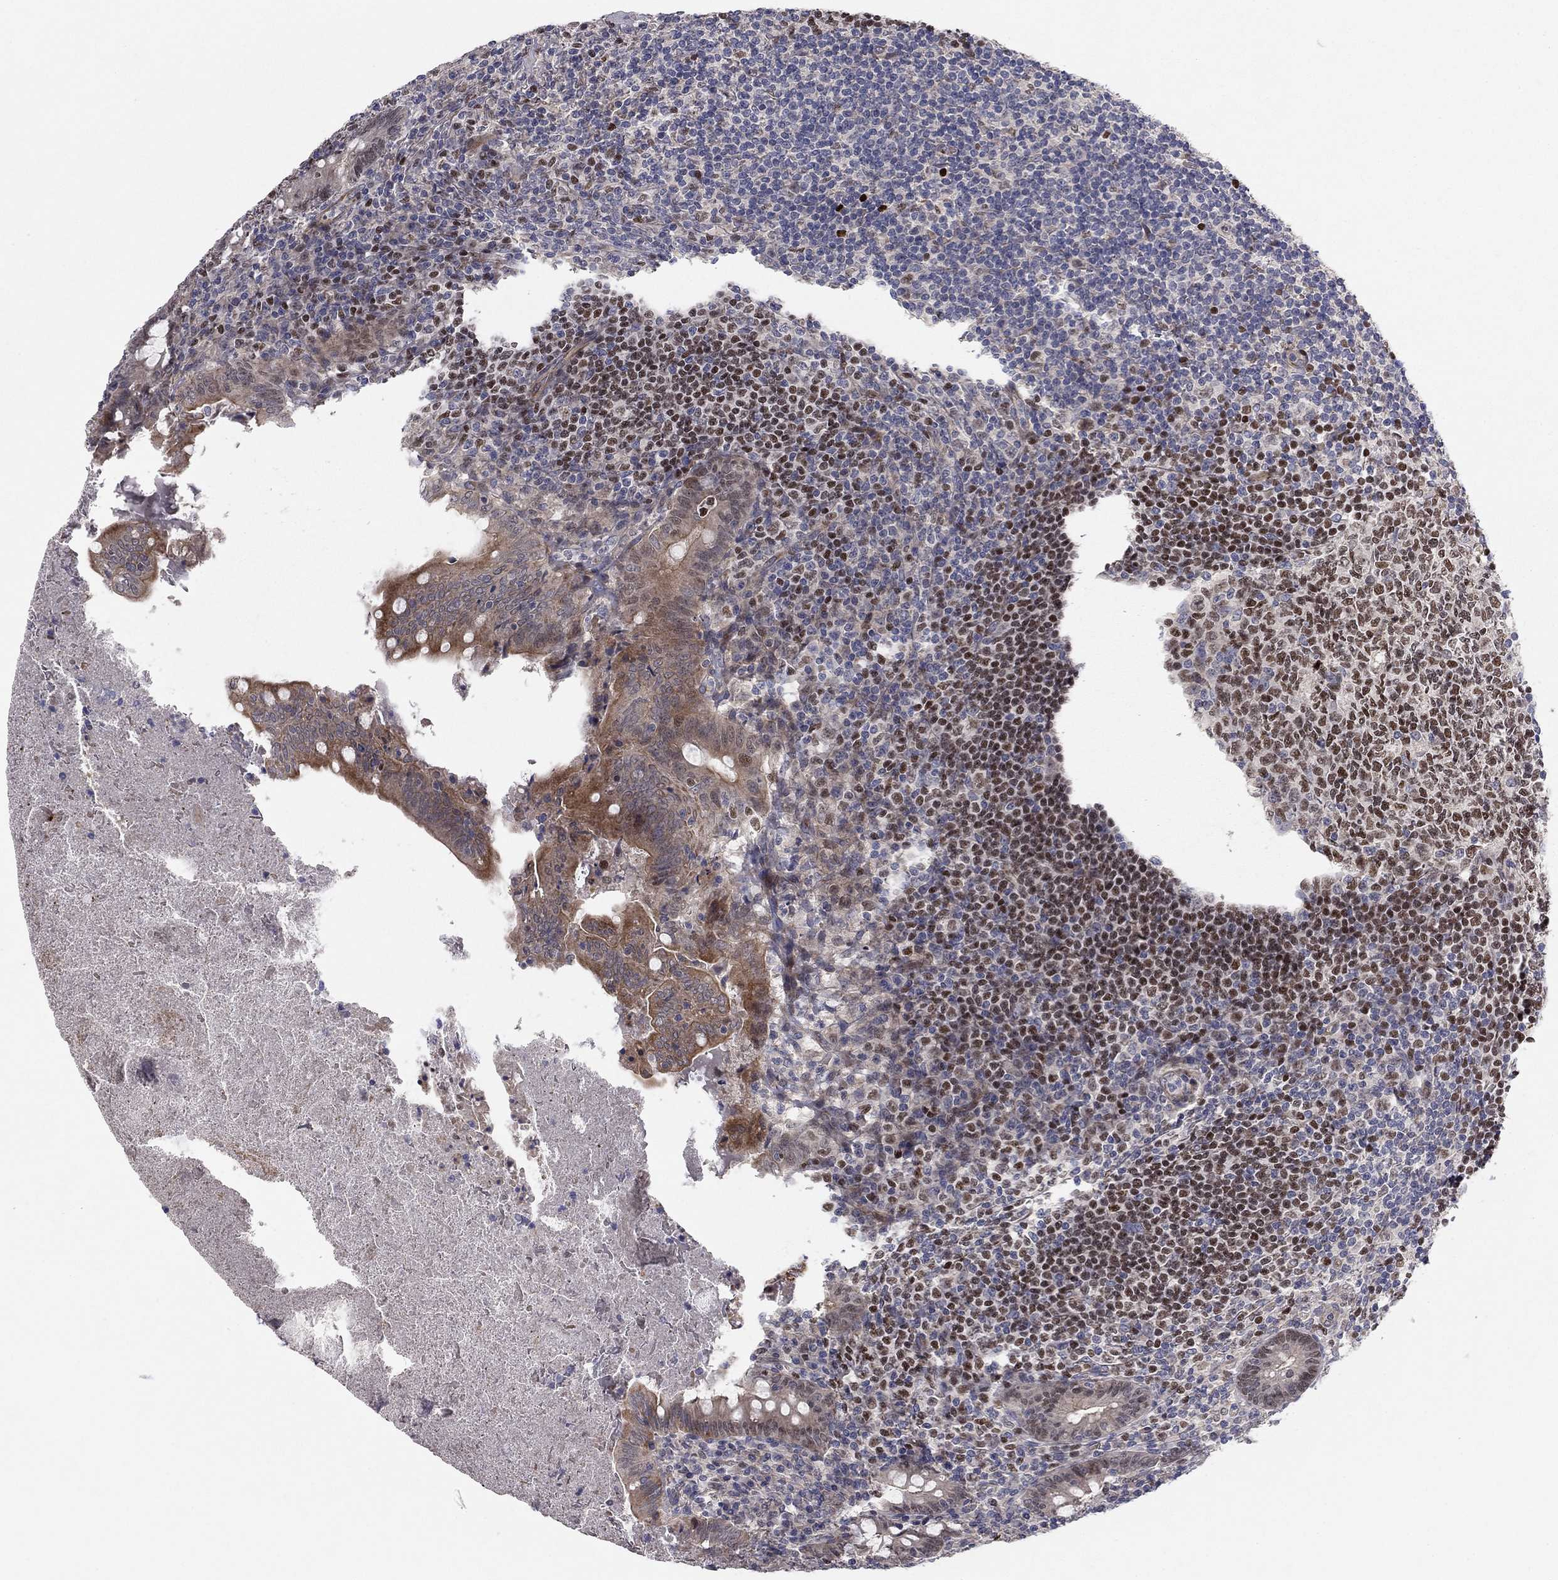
{"staining": {"intensity": "moderate", "quantity": "25%-75%", "location": "cytoplasmic/membranous"}, "tissue": "appendix", "cell_type": "Glandular cells", "image_type": "normal", "snomed": [{"axis": "morphology", "description": "Normal tissue, NOS"}, {"axis": "topography", "description": "Appendix"}], "caption": "Brown immunohistochemical staining in benign human appendix reveals moderate cytoplasmic/membranous expression in about 25%-75% of glandular cells.", "gene": "BCL11A", "patient": {"sex": "male", "age": 47}}